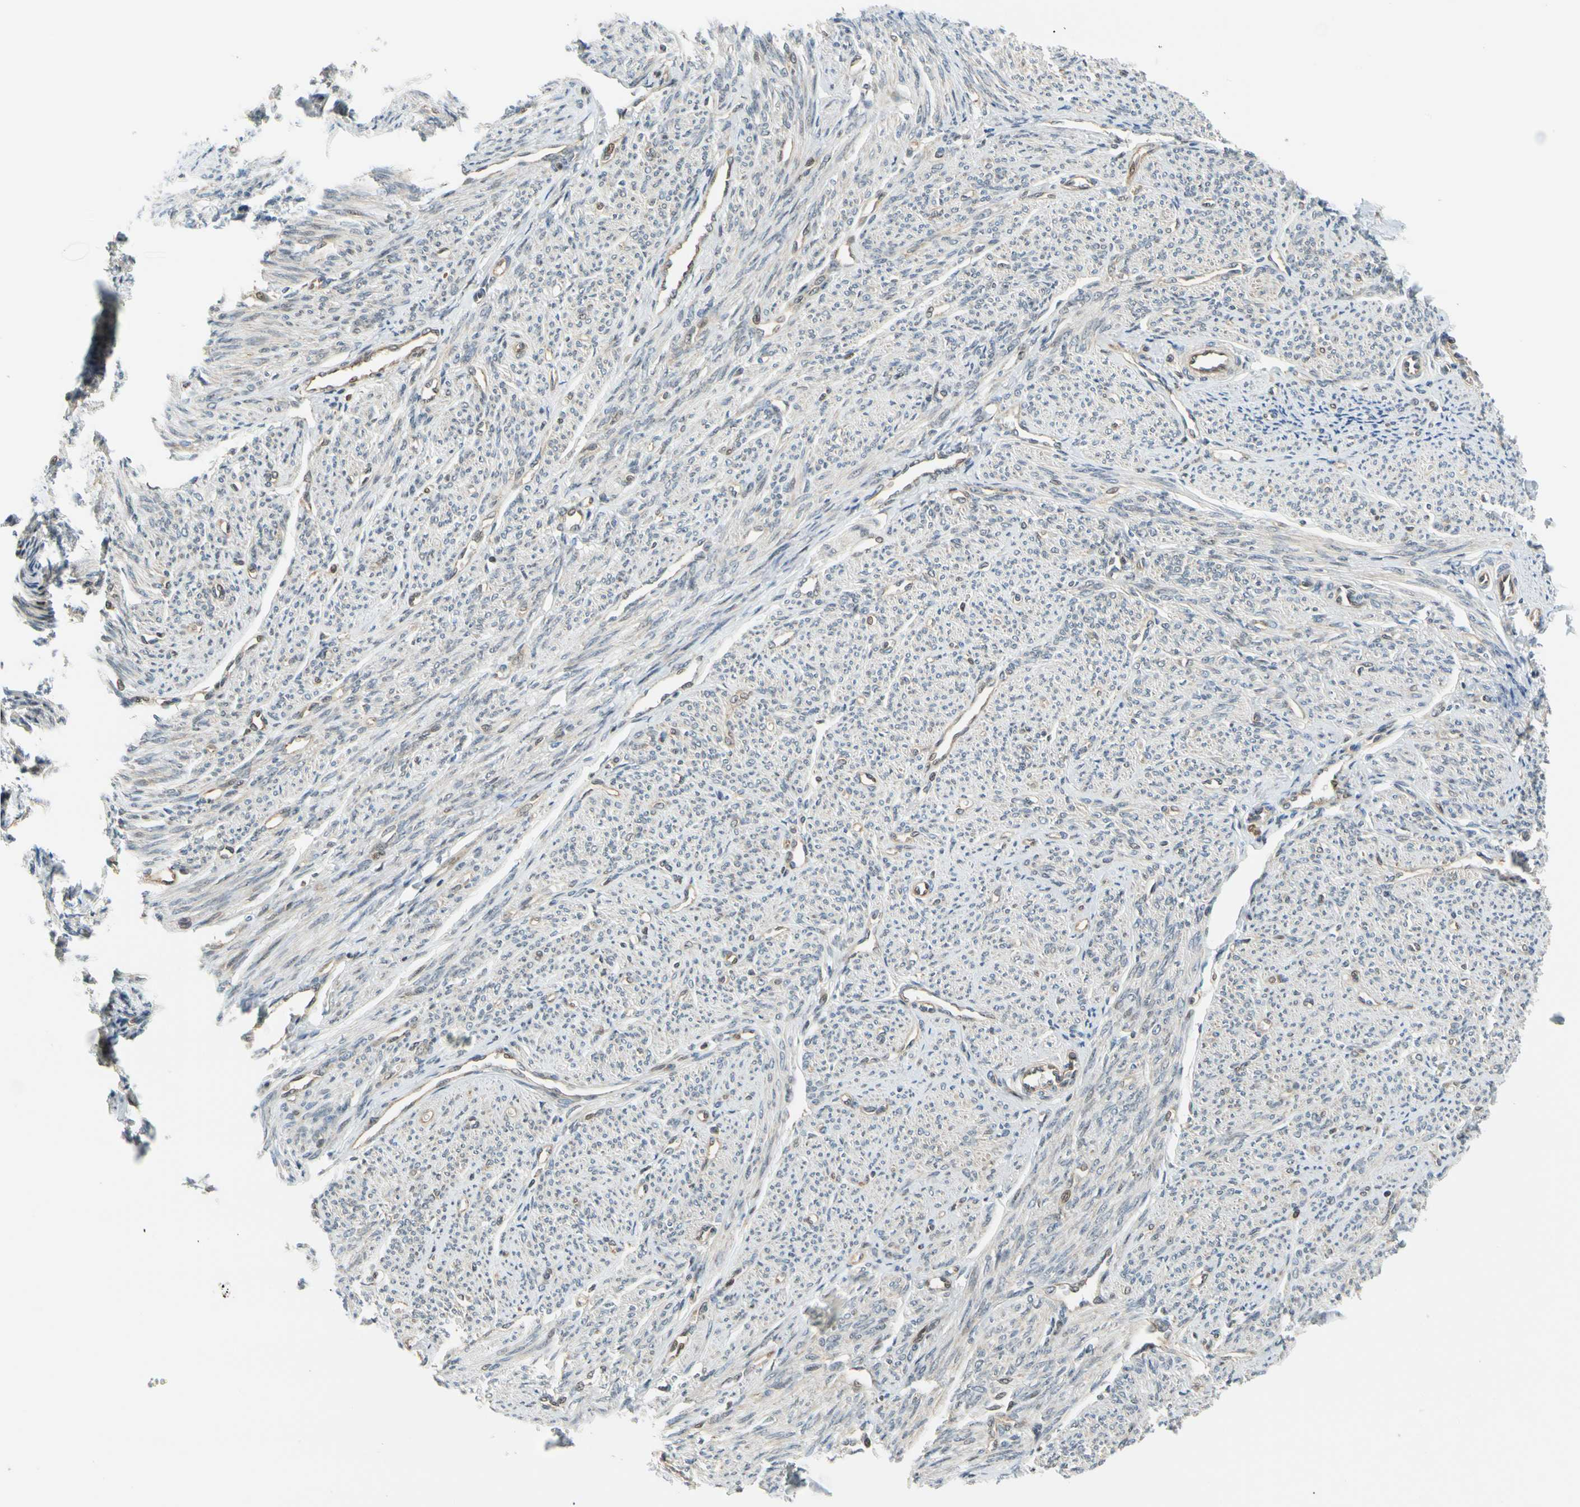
{"staining": {"intensity": "weak", "quantity": ">75%", "location": "cytoplasmic/membranous"}, "tissue": "smooth muscle", "cell_type": "Smooth muscle cells", "image_type": "normal", "snomed": [{"axis": "morphology", "description": "Normal tissue, NOS"}, {"axis": "topography", "description": "Smooth muscle"}], "caption": "Immunohistochemistry photomicrograph of normal human smooth muscle stained for a protein (brown), which demonstrates low levels of weak cytoplasmic/membranous expression in about >75% of smooth muscle cells.", "gene": "MAPK9", "patient": {"sex": "female", "age": 65}}